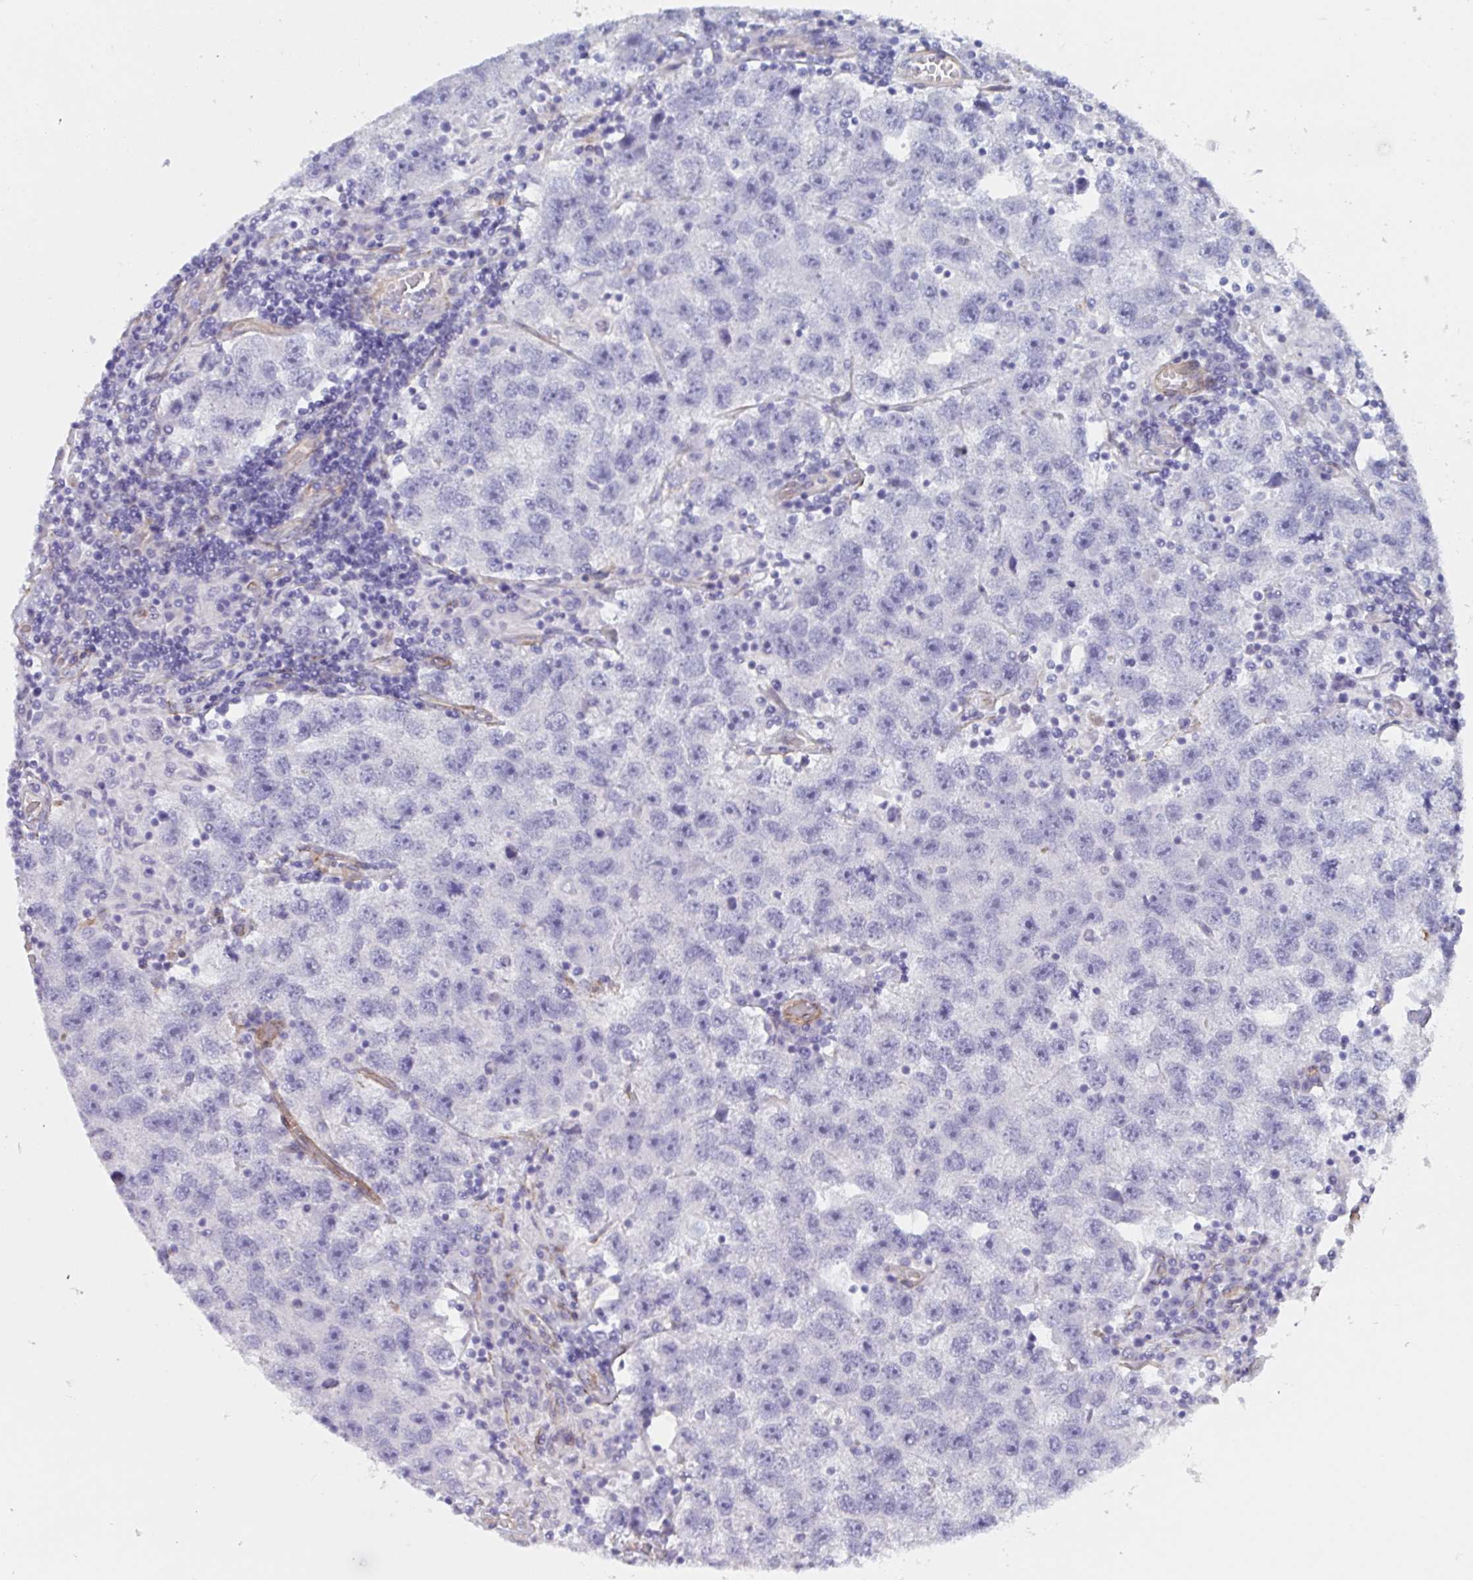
{"staining": {"intensity": "negative", "quantity": "none", "location": "none"}, "tissue": "testis cancer", "cell_type": "Tumor cells", "image_type": "cancer", "snomed": [{"axis": "morphology", "description": "Seminoma, NOS"}, {"axis": "topography", "description": "Testis"}], "caption": "This photomicrograph is of testis cancer stained with IHC to label a protein in brown with the nuclei are counter-stained blue. There is no staining in tumor cells.", "gene": "CITED4", "patient": {"sex": "male", "age": 26}}